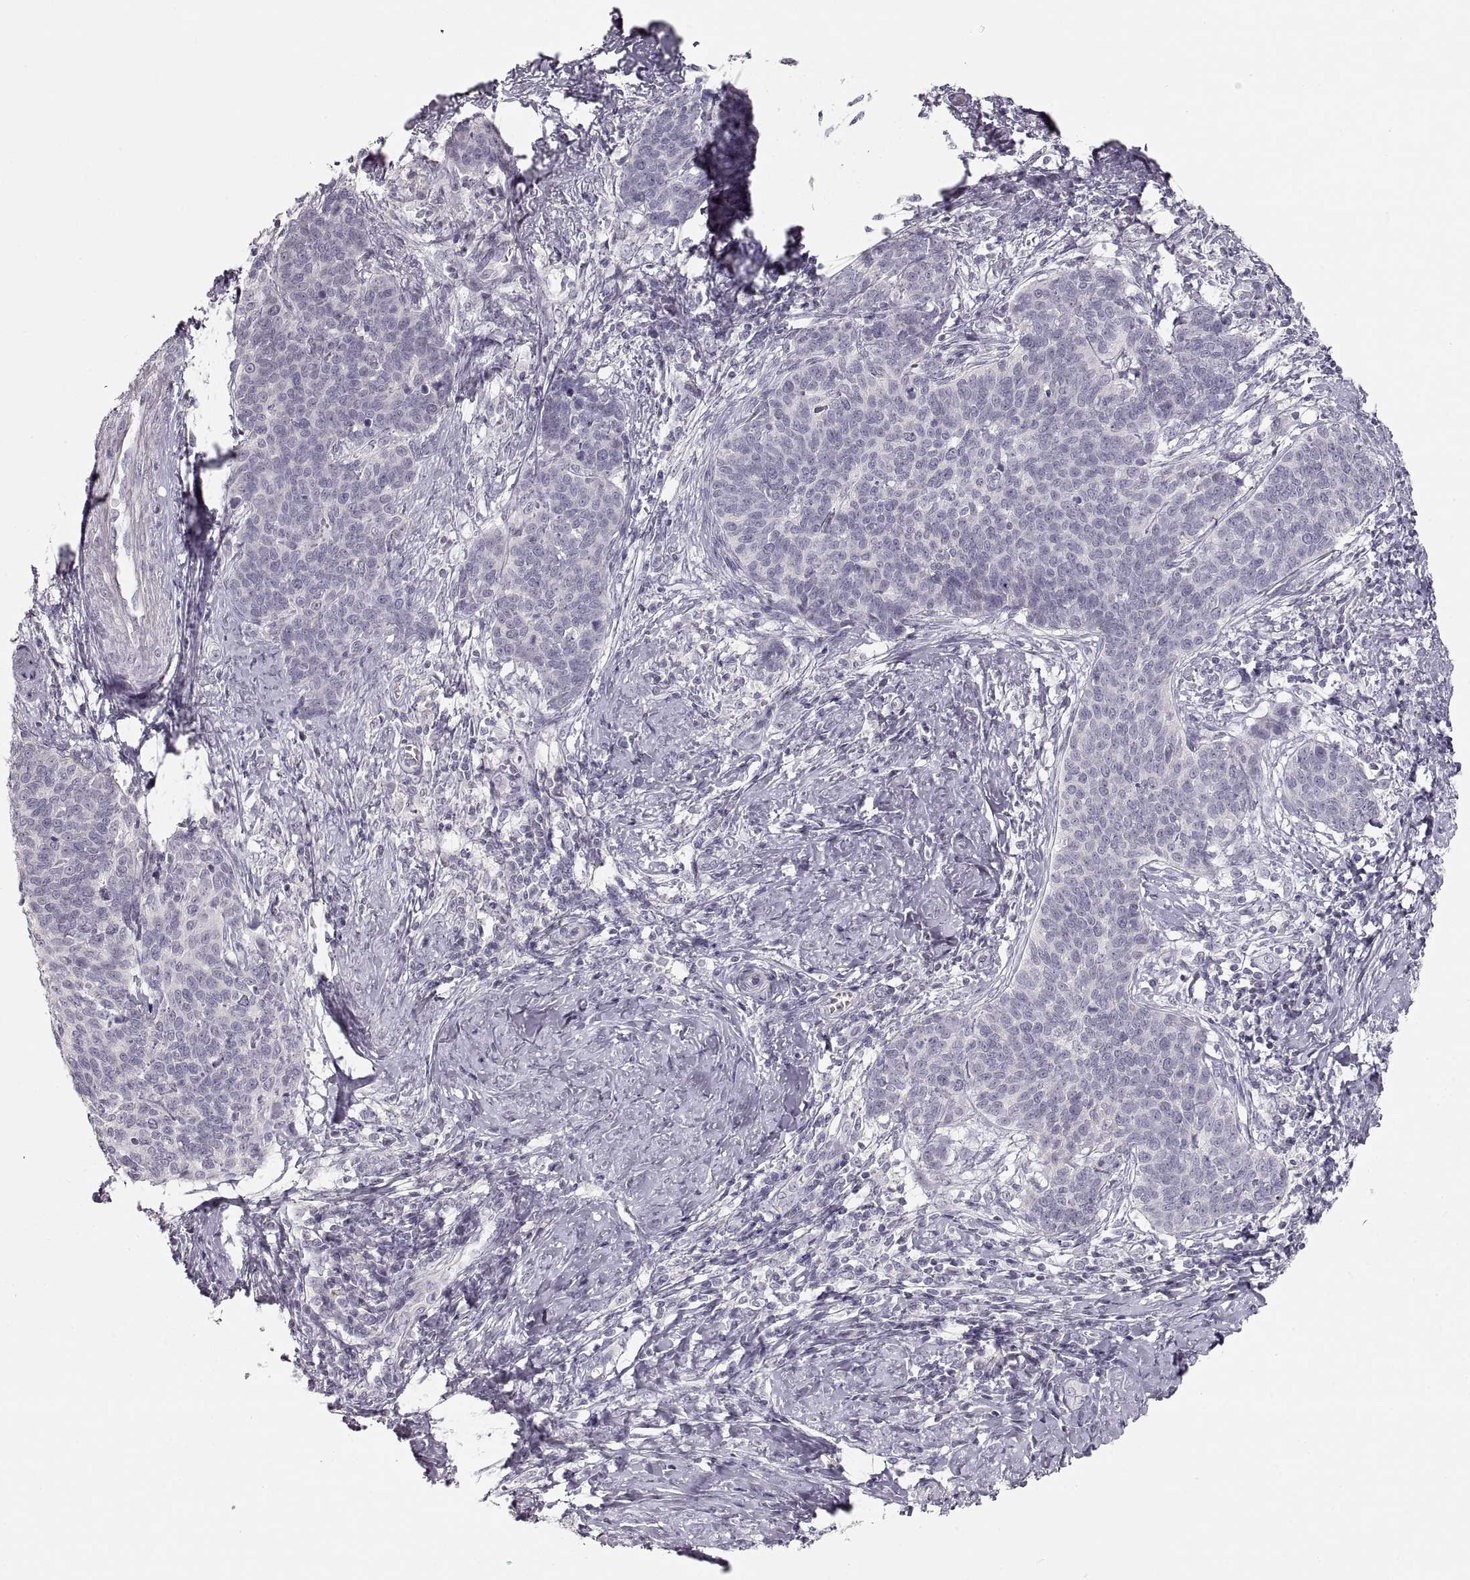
{"staining": {"intensity": "negative", "quantity": "none", "location": "none"}, "tissue": "cervical cancer", "cell_type": "Tumor cells", "image_type": "cancer", "snomed": [{"axis": "morphology", "description": "Squamous cell carcinoma, NOS"}, {"axis": "topography", "description": "Cervix"}], "caption": "Immunohistochemistry (IHC) photomicrograph of human cervical cancer (squamous cell carcinoma) stained for a protein (brown), which reveals no staining in tumor cells.", "gene": "PCSK2", "patient": {"sex": "female", "age": 39}}